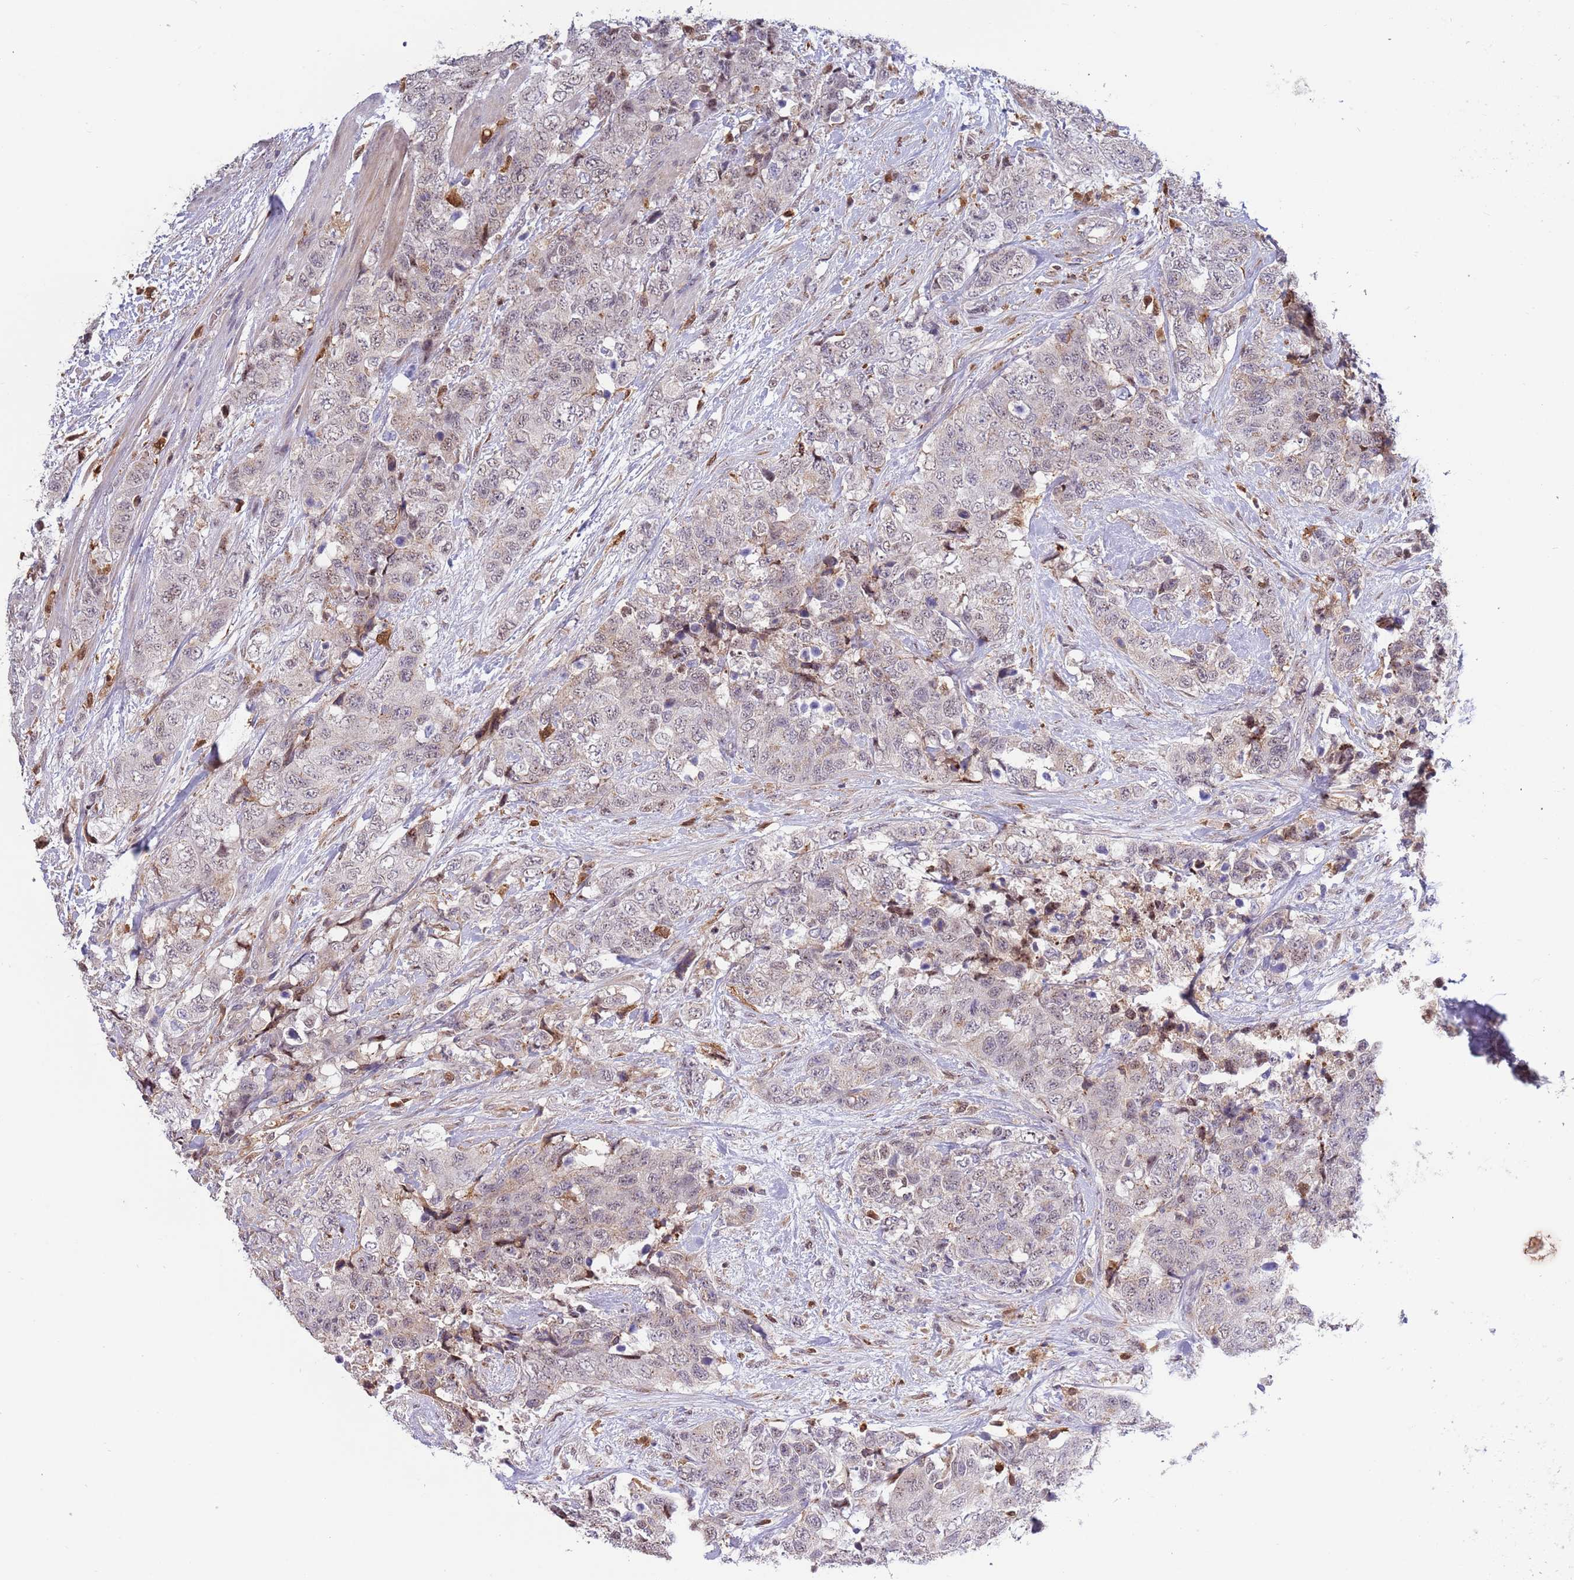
{"staining": {"intensity": "negative", "quantity": "none", "location": "none"}, "tissue": "urothelial cancer", "cell_type": "Tumor cells", "image_type": "cancer", "snomed": [{"axis": "morphology", "description": "Urothelial carcinoma, High grade"}, {"axis": "topography", "description": "Urinary bladder"}], "caption": "Human urothelial carcinoma (high-grade) stained for a protein using IHC exhibits no expression in tumor cells.", "gene": "CCNJL", "patient": {"sex": "female", "age": 78}}